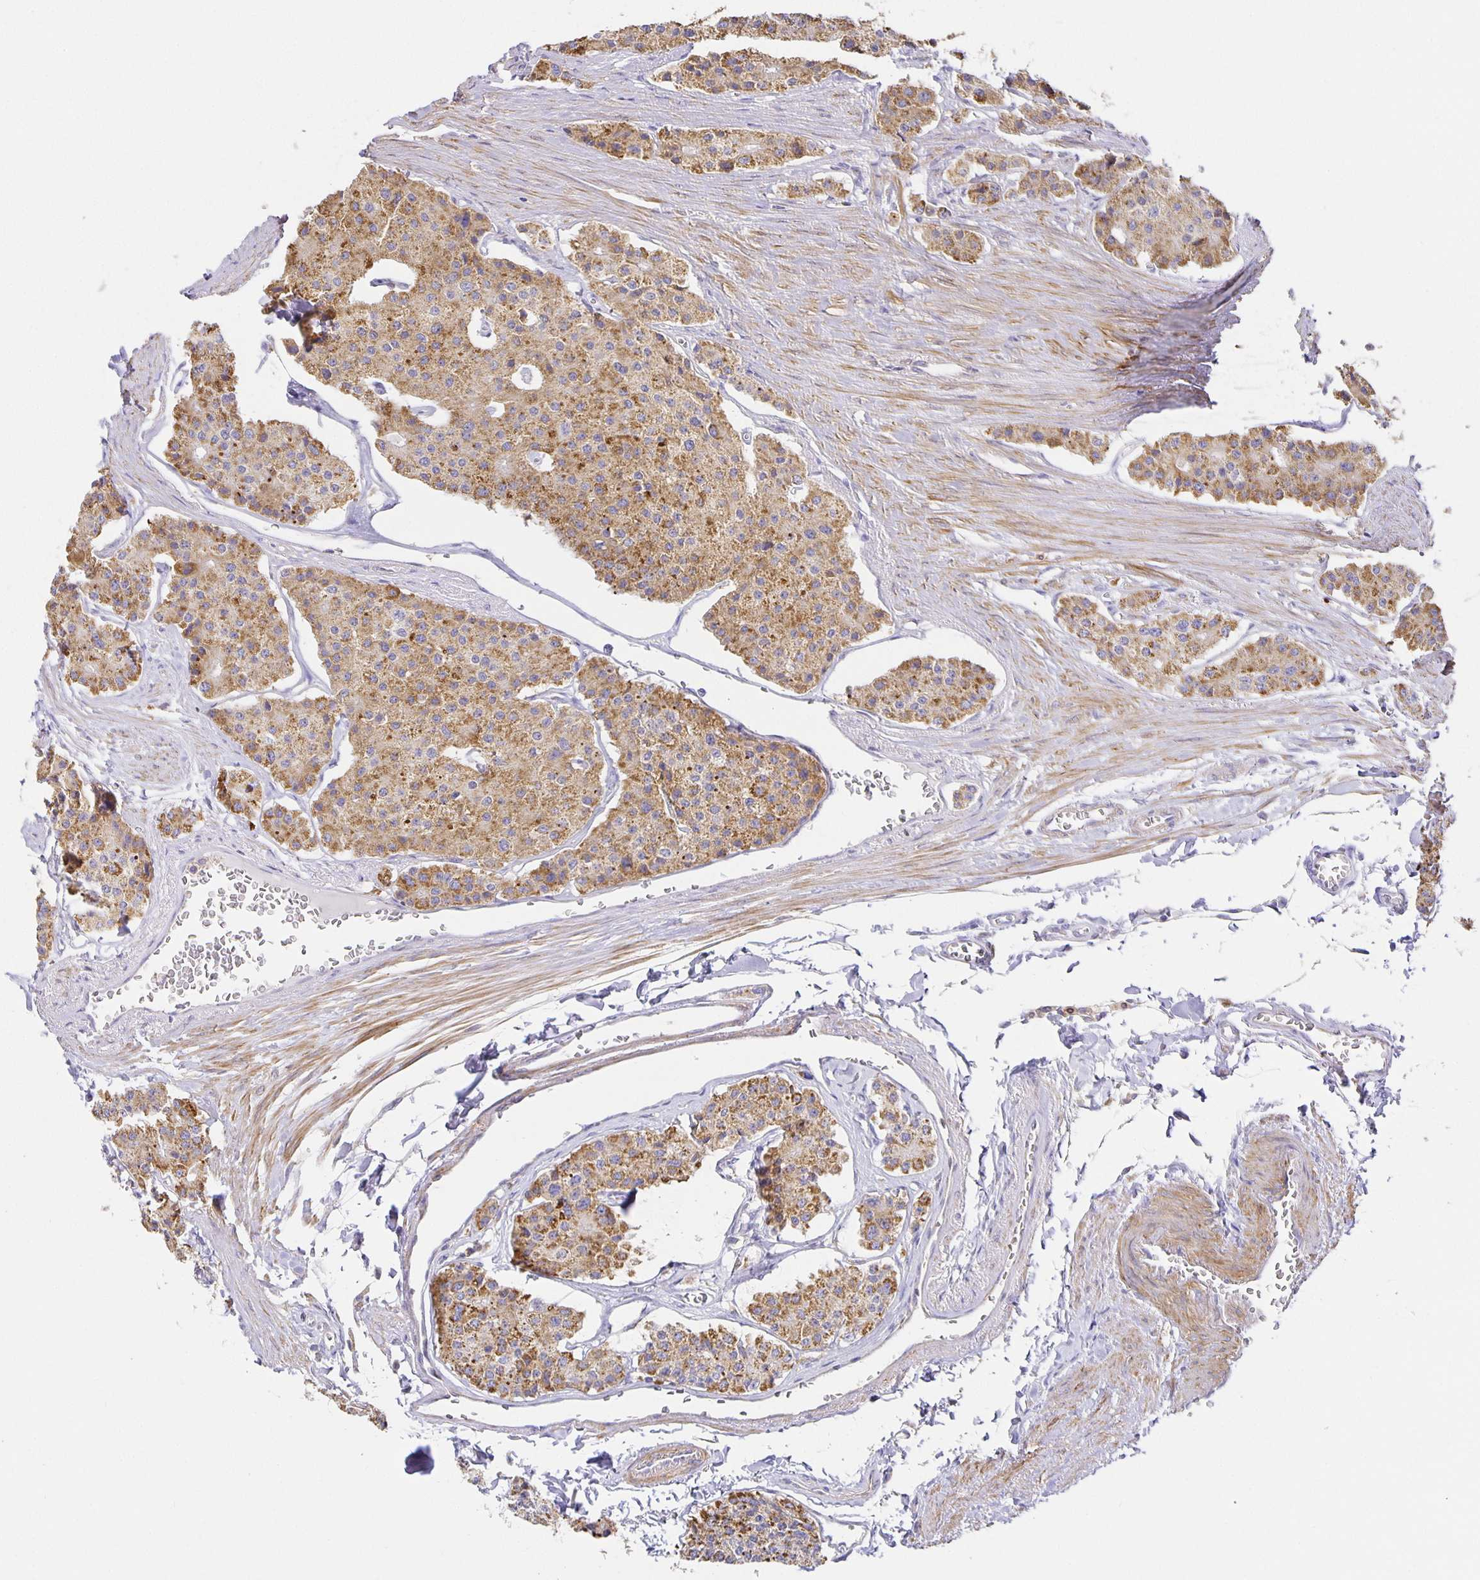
{"staining": {"intensity": "moderate", "quantity": ">75%", "location": "cytoplasmic/membranous"}, "tissue": "carcinoid", "cell_type": "Tumor cells", "image_type": "cancer", "snomed": [{"axis": "morphology", "description": "Carcinoid, malignant, NOS"}, {"axis": "topography", "description": "Small intestine"}], "caption": "DAB (3,3'-diaminobenzidine) immunohistochemical staining of human carcinoid displays moderate cytoplasmic/membranous protein staining in approximately >75% of tumor cells. The staining is performed using DAB (3,3'-diaminobenzidine) brown chromogen to label protein expression. The nuclei are counter-stained blue using hematoxylin.", "gene": "FLRT3", "patient": {"sex": "female", "age": 65}}